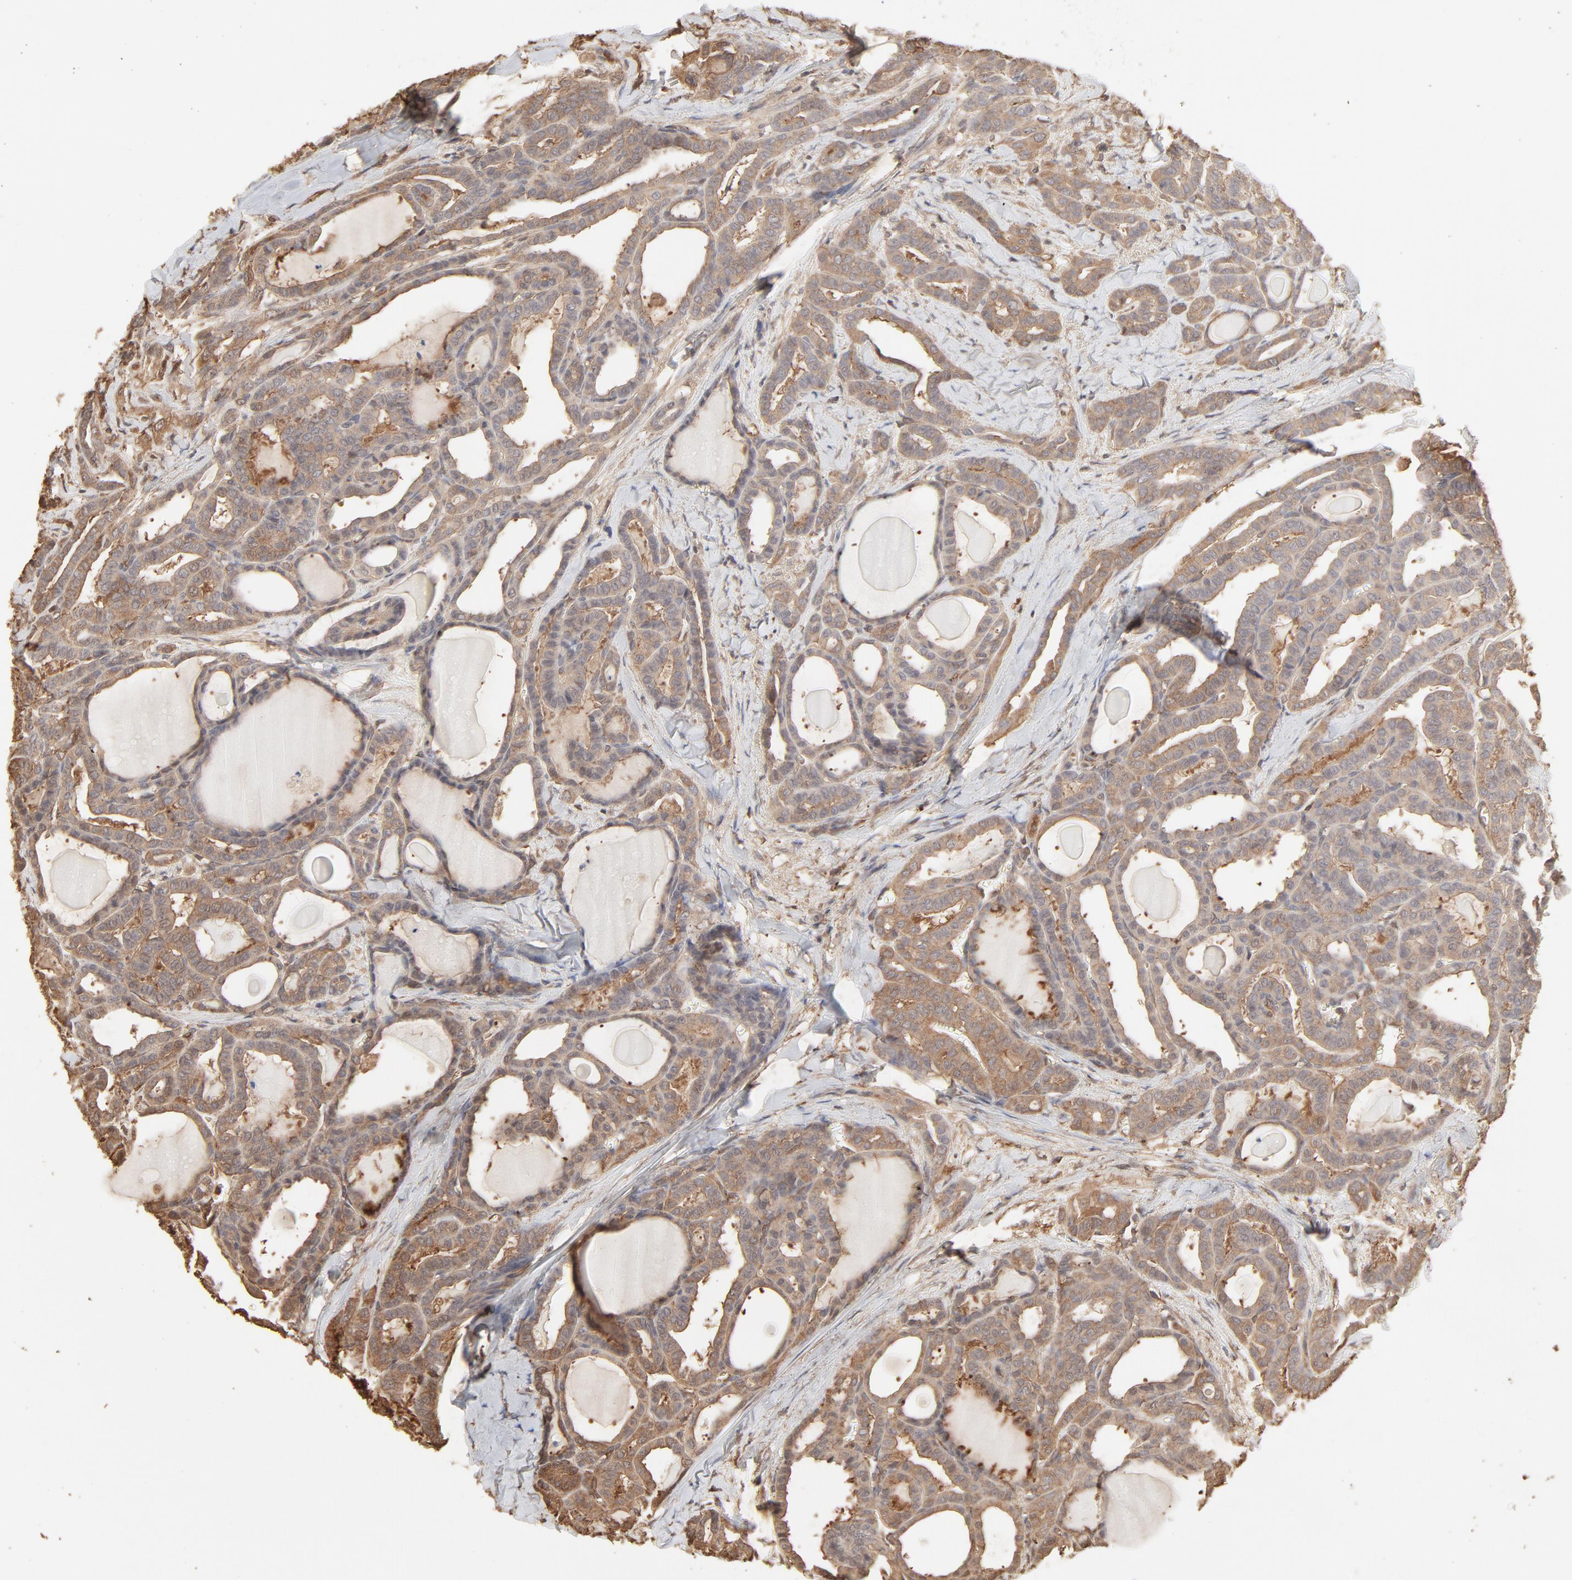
{"staining": {"intensity": "moderate", "quantity": ">75%", "location": "cytoplasmic/membranous"}, "tissue": "thyroid cancer", "cell_type": "Tumor cells", "image_type": "cancer", "snomed": [{"axis": "morphology", "description": "Carcinoma, NOS"}, {"axis": "topography", "description": "Thyroid gland"}], "caption": "Immunohistochemistry staining of thyroid carcinoma, which shows medium levels of moderate cytoplasmic/membranous staining in approximately >75% of tumor cells indicating moderate cytoplasmic/membranous protein expression. The staining was performed using DAB (3,3'-diaminobenzidine) (brown) for protein detection and nuclei were counterstained in hematoxylin (blue).", "gene": "PPP2CA", "patient": {"sex": "female", "age": 91}}